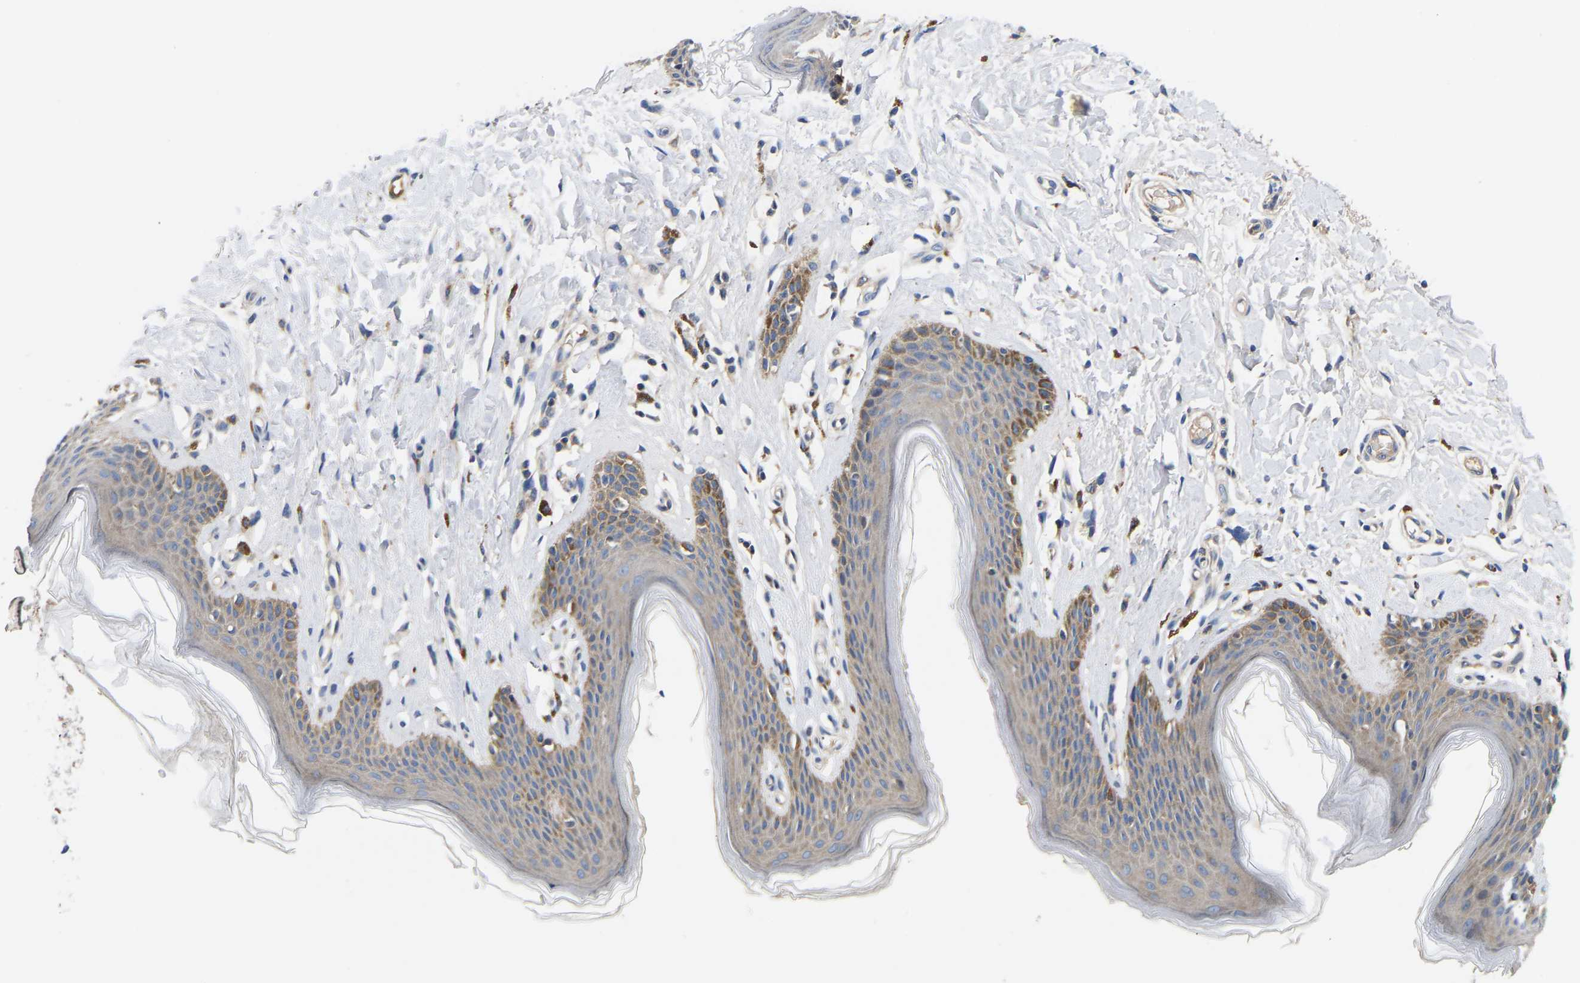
{"staining": {"intensity": "moderate", "quantity": "<25%", "location": "cytoplasmic/membranous"}, "tissue": "skin", "cell_type": "Epidermal cells", "image_type": "normal", "snomed": [{"axis": "morphology", "description": "Normal tissue, NOS"}, {"axis": "topography", "description": "Vulva"}], "caption": "Human skin stained with a brown dye displays moderate cytoplasmic/membranous positive positivity in approximately <25% of epidermal cells.", "gene": "AIMP2", "patient": {"sex": "female", "age": 66}}